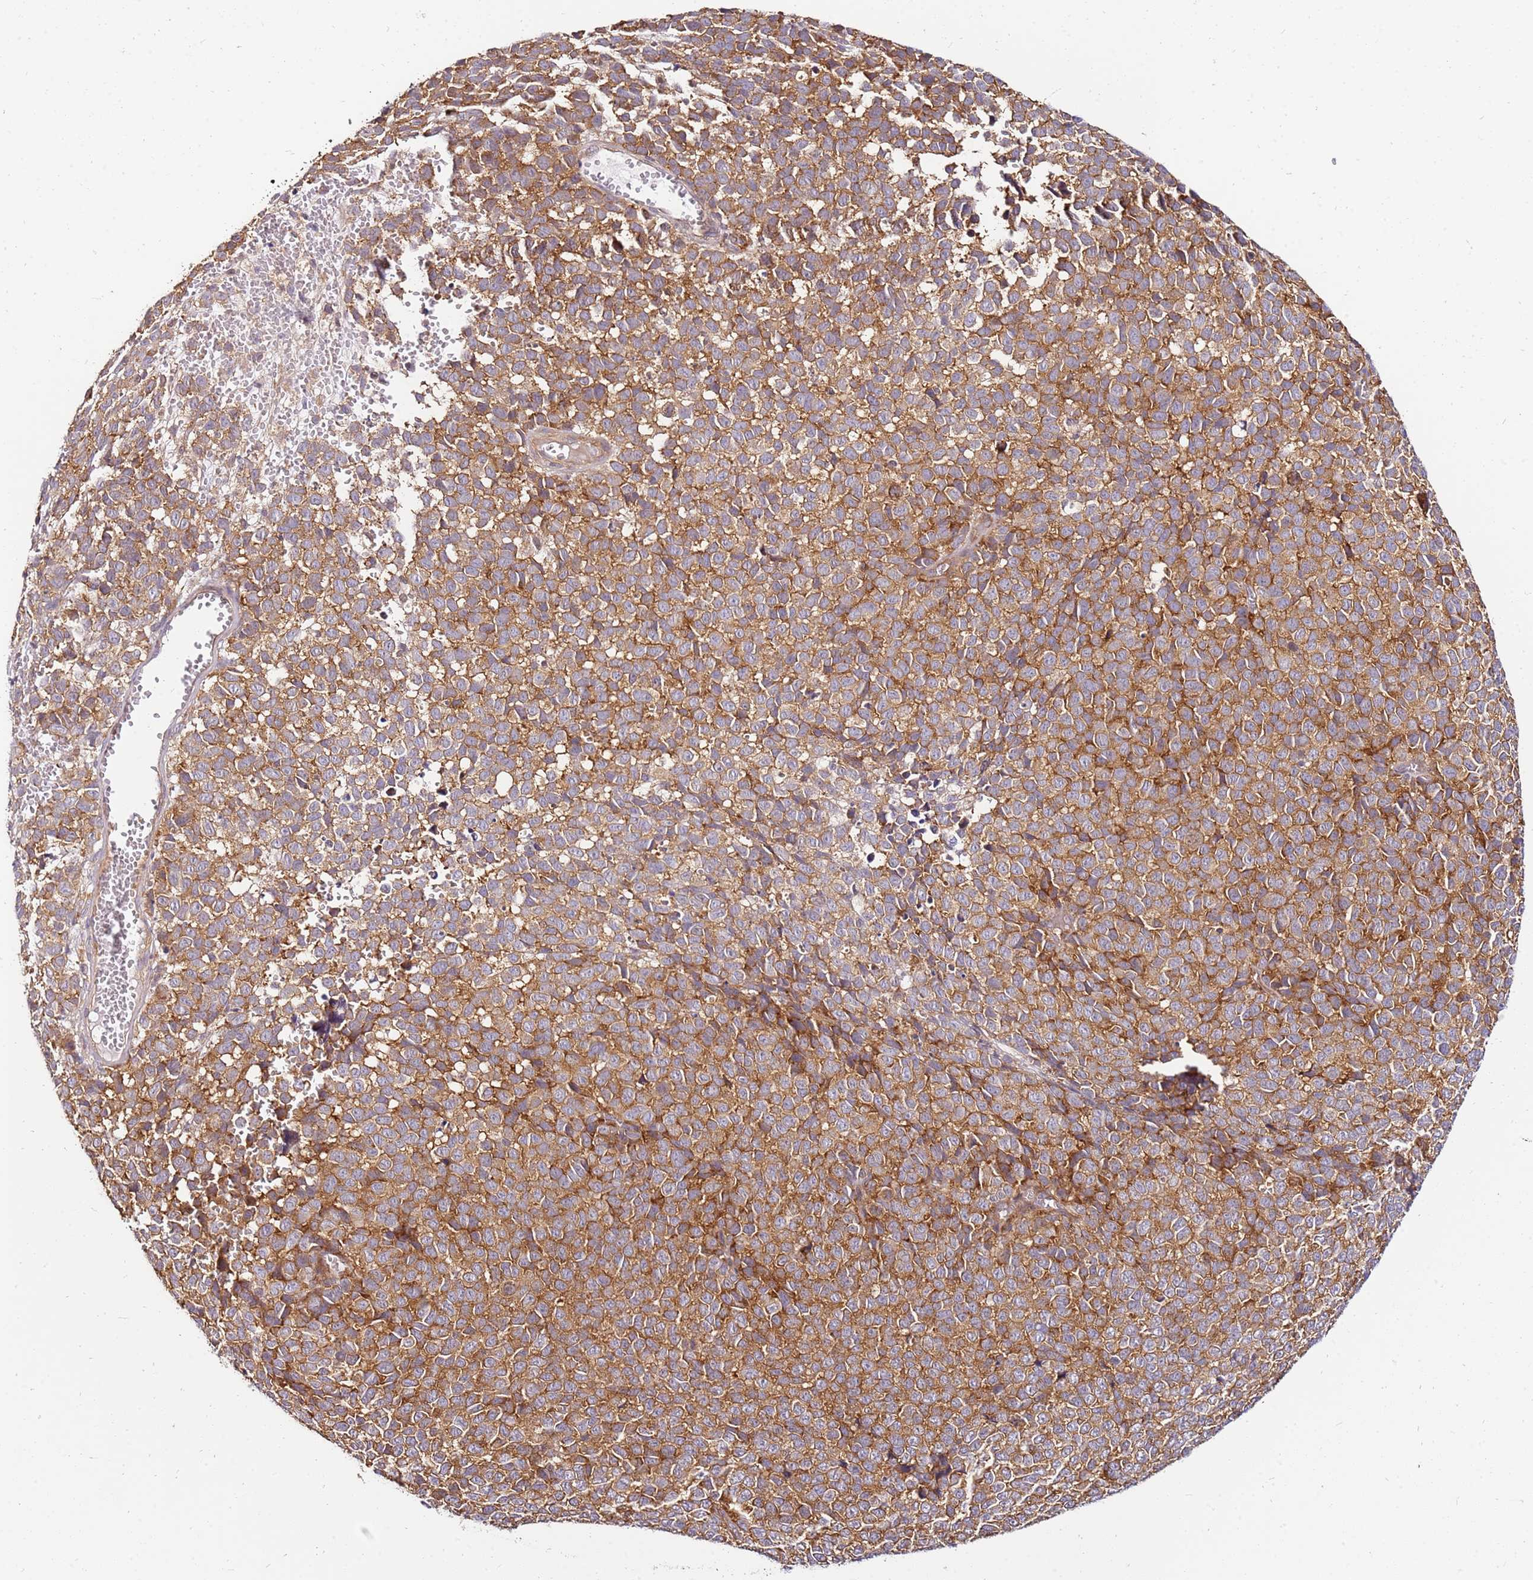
{"staining": {"intensity": "moderate", "quantity": ">75%", "location": "cytoplasmic/membranous"}, "tissue": "melanoma", "cell_type": "Tumor cells", "image_type": "cancer", "snomed": [{"axis": "morphology", "description": "Malignant melanoma, NOS"}, {"axis": "topography", "description": "Nose, NOS"}], "caption": "An IHC photomicrograph of neoplastic tissue is shown. Protein staining in brown shows moderate cytoplasmic/membranous positivity in melanoma within tumor cells.", "gene": "PIH1D1", "patient": {"sex": "female", "age": 48}}